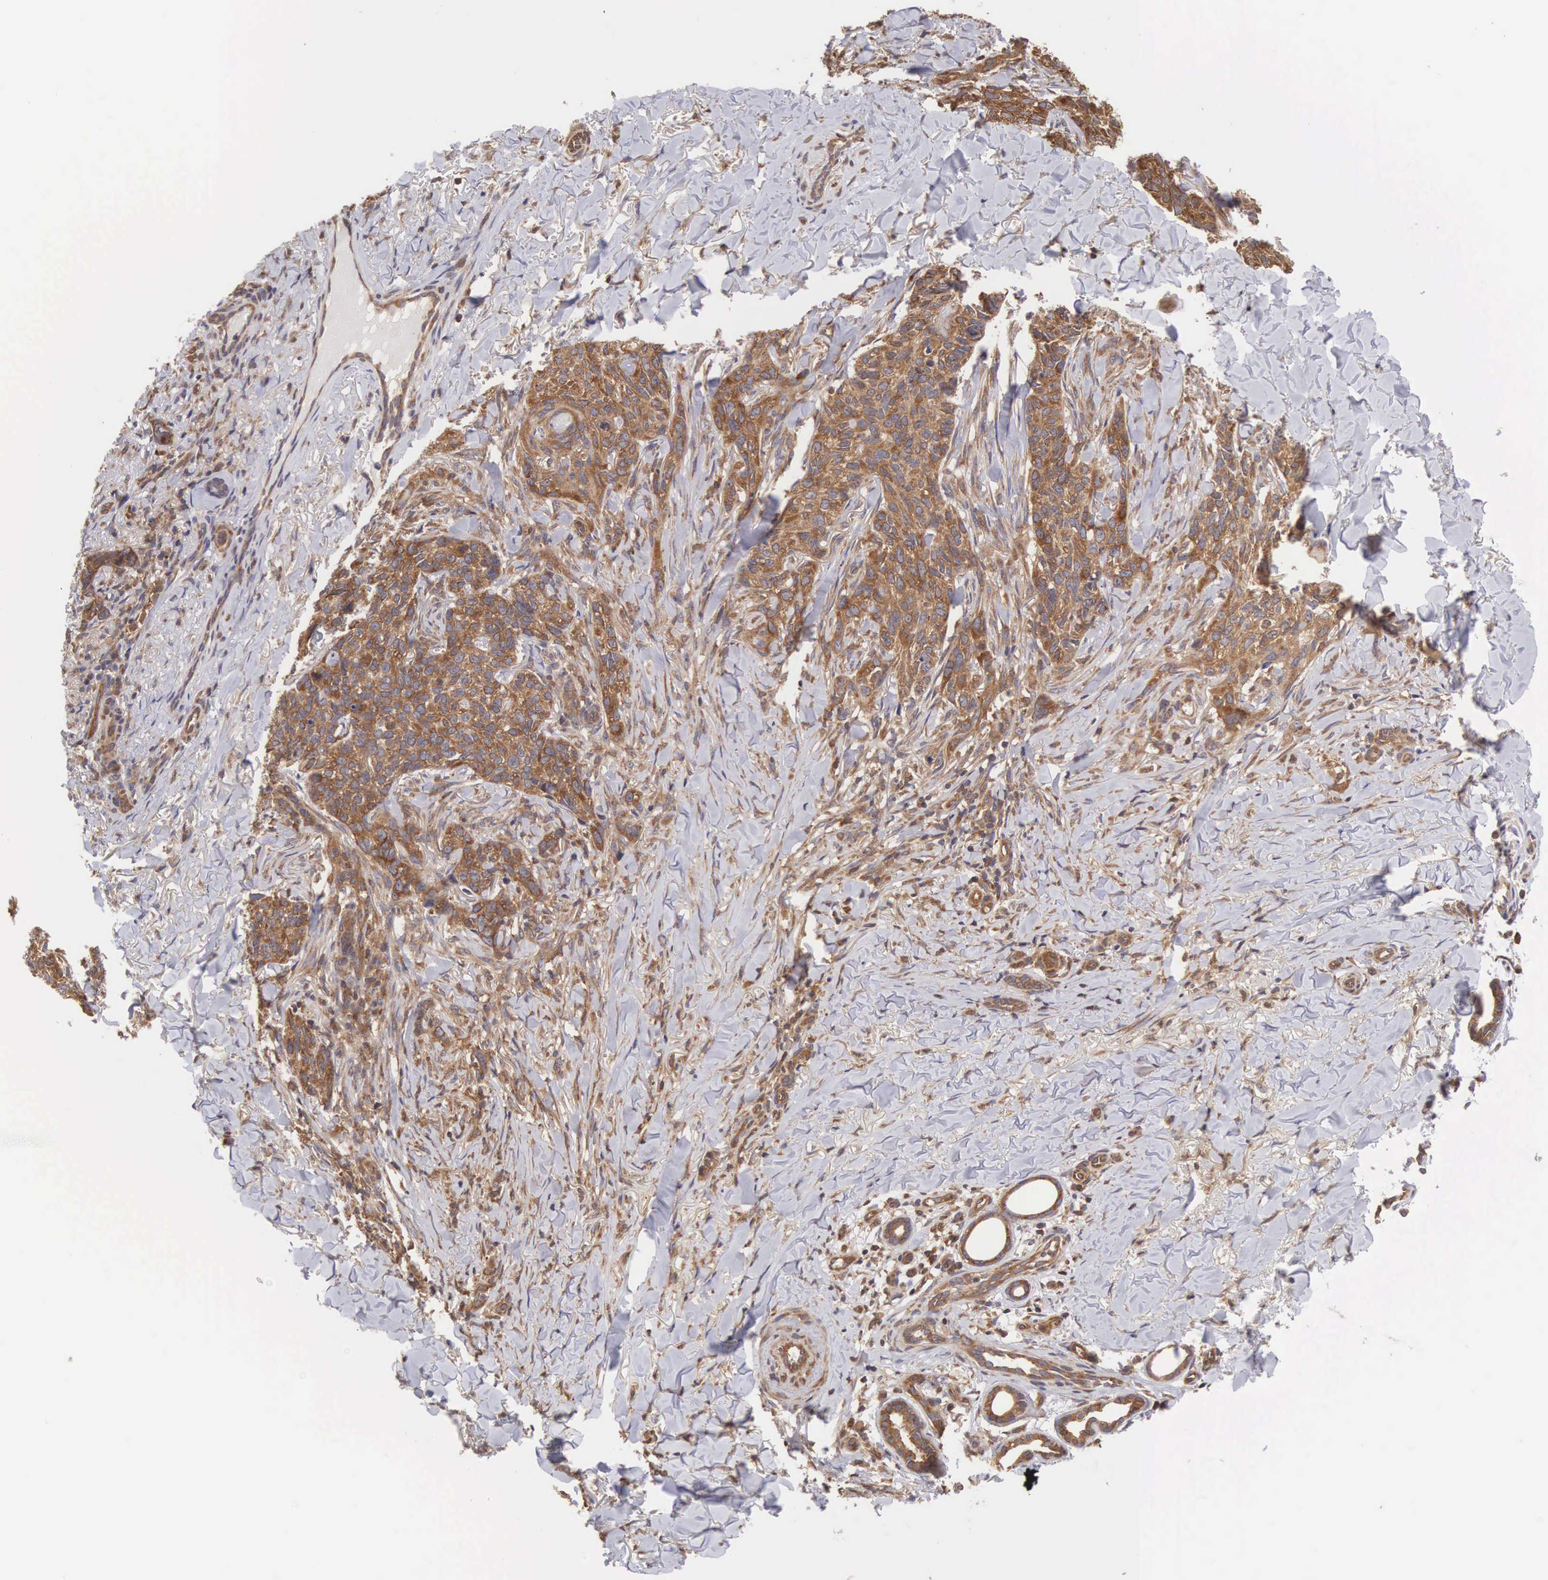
{"staining": {"intensity": "moderate", "quantity": ">75%", "location": "cytoplasmic/membranous"}, "tissue": "skin cancer", "cell_type": "Tumor cells", "image_type": "cancer", "snomed": [{"axis": "morphology", "description": "Normal tissue, NOS"}, {"axis": "morphology", "description": "Basal cell carcinoma"}, {"axis": "topography", "description": "Skin"}], "caption": "Protein staining of basal cell carcinoma (skin) tissue reveals moderate cytoplasmic/membranous expression in about >75% of tumor cells.", "gene": "DHRS1", "patient": {"sex": "male", "age": 81}}